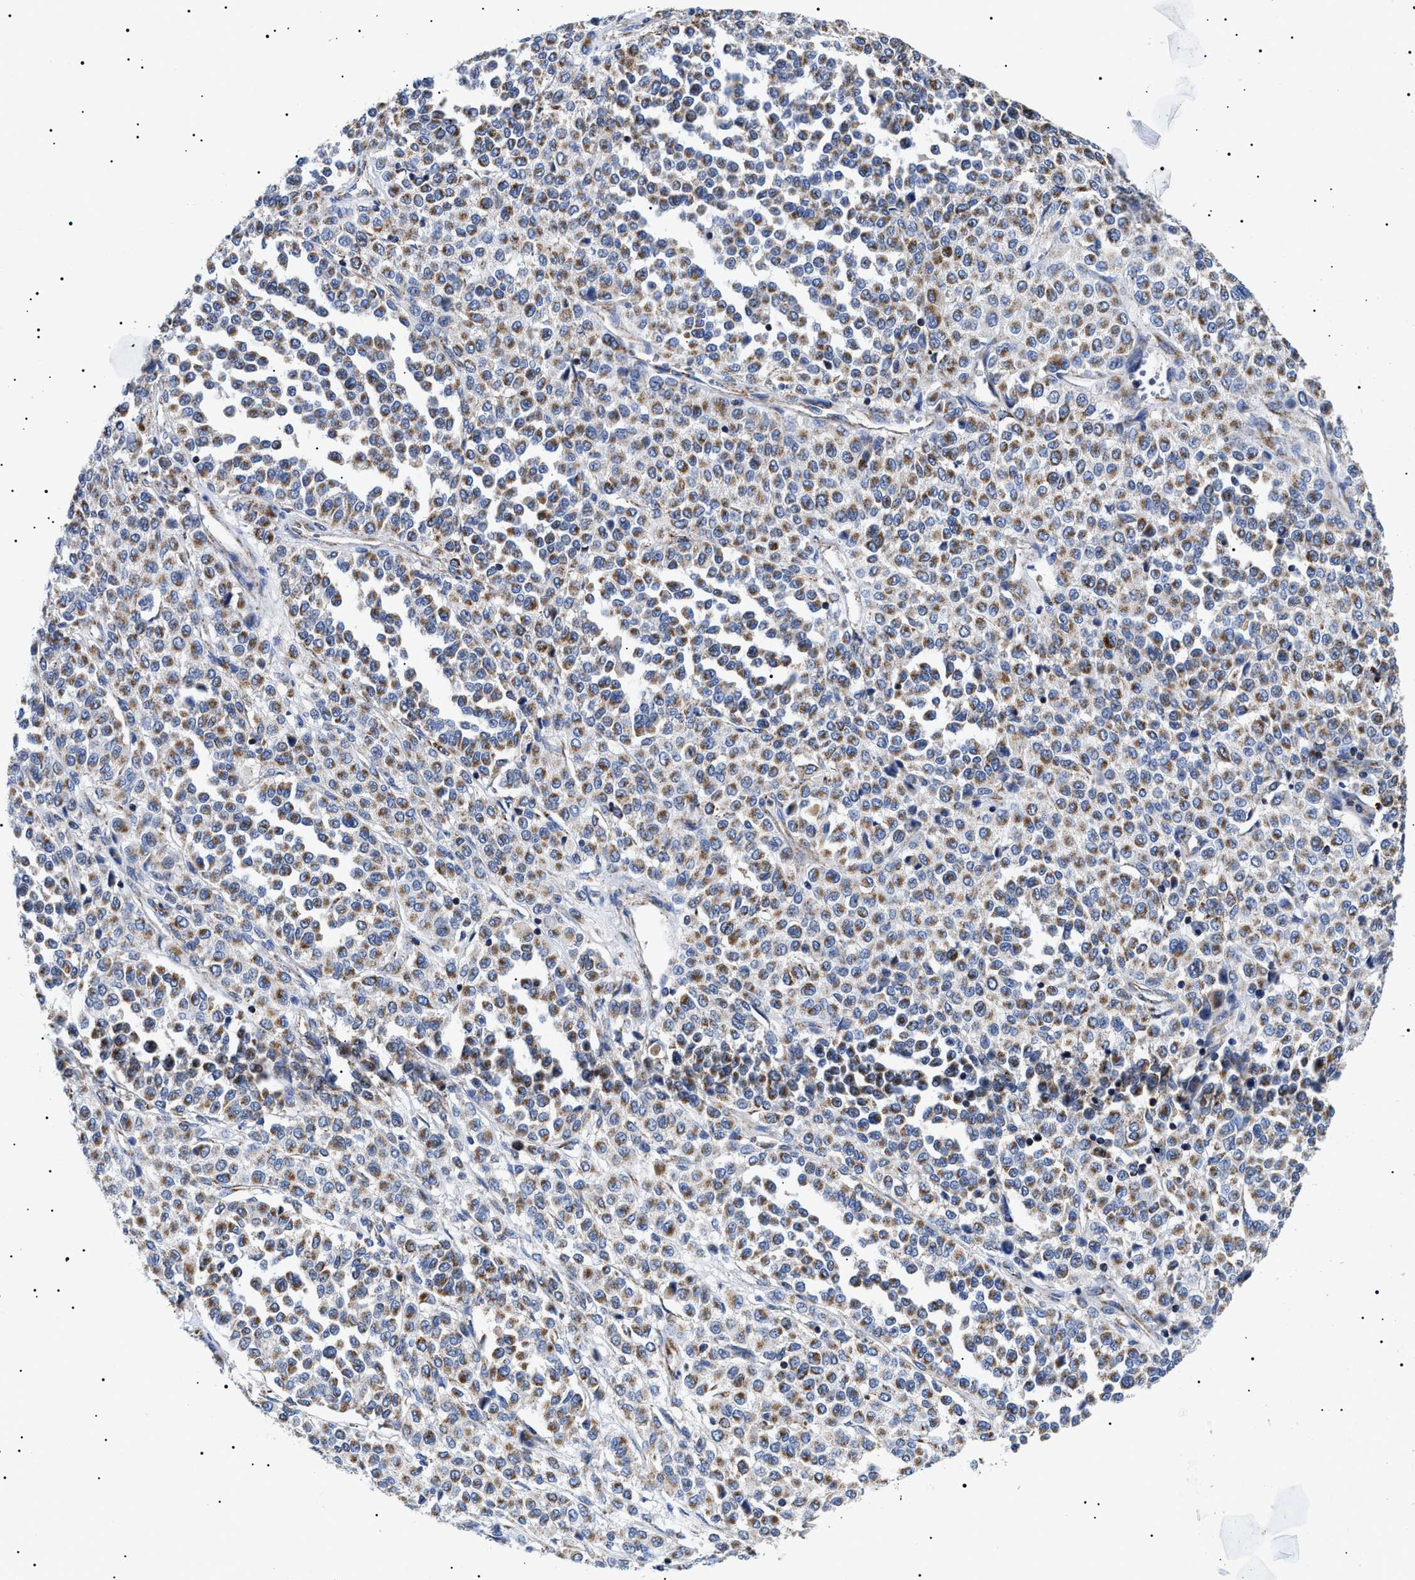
{"staining": {"intensity": "moderate", "quantity": ">75%", "location": "cytoplasmic/membranous"}, "tissue": "melanoma", "cell_type": "Tumor cells", "image_type": "cancer", "snomed": [{"axis": "morphology", "description": "Malignant melanoma, Metastatic site"}, {"axis": "topography", "description": "Pancreas"}], "caption": "Moderate cytoplasmic/membranous staining is identified in about >75% of tumor cells in malignant melanoma (metastatic site).", "gene": "CHRDL2", "patient": {"sex": "female", "age": 30}}